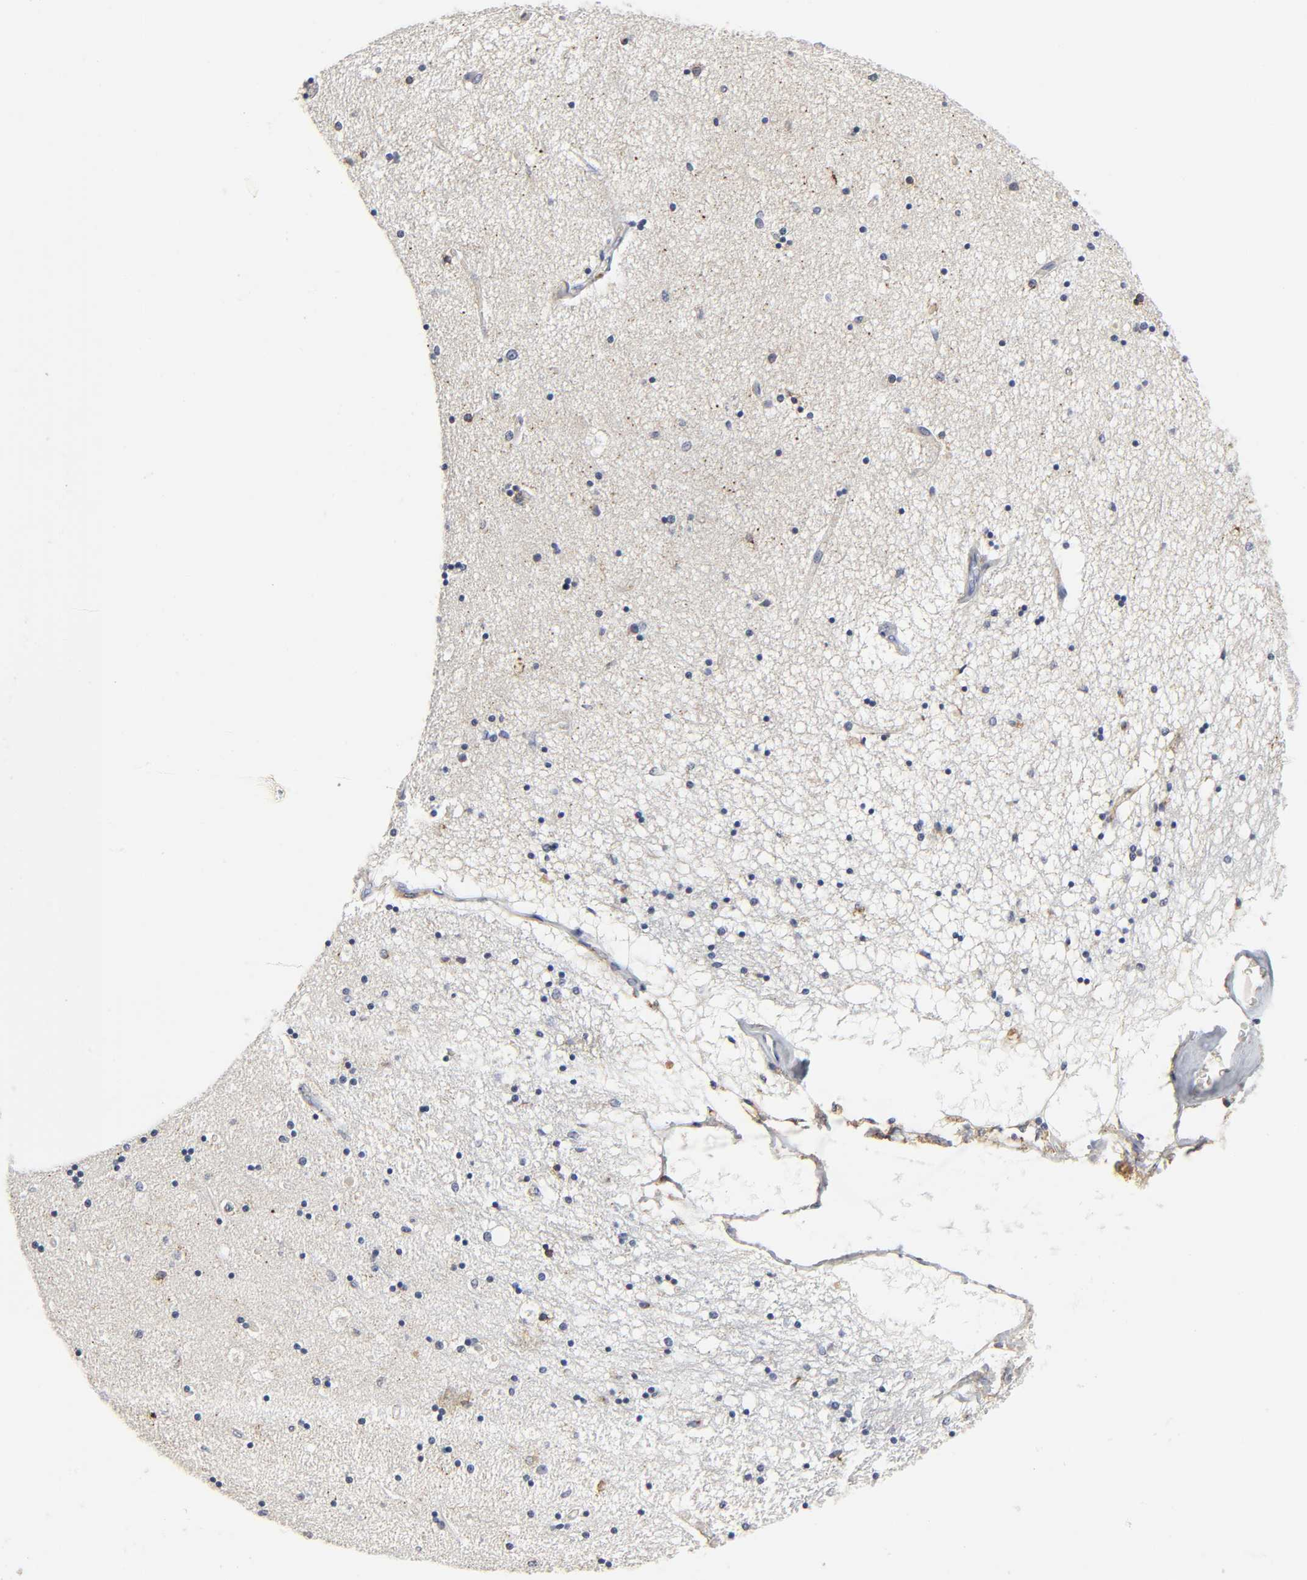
{"staining": {"intensity": "negative", "quantity": "none", "location": "none"}, "tissue": "hippocampus", "cell_type": "Glial cells", "image_type": "normal", "snomed": [{"axis": "morphology", "description": "Normal tissue, NOS"}, {"axis": "topography", "description": "Hippocampus"}], "caption": "Image shows no protein positivity in glial cells of unremarkable hippocampus. (Immunohistochemistry, brightfield microscopy, high magnification).", "gene": "LRP1", "patient": {"sex": "female", "age": 54}}